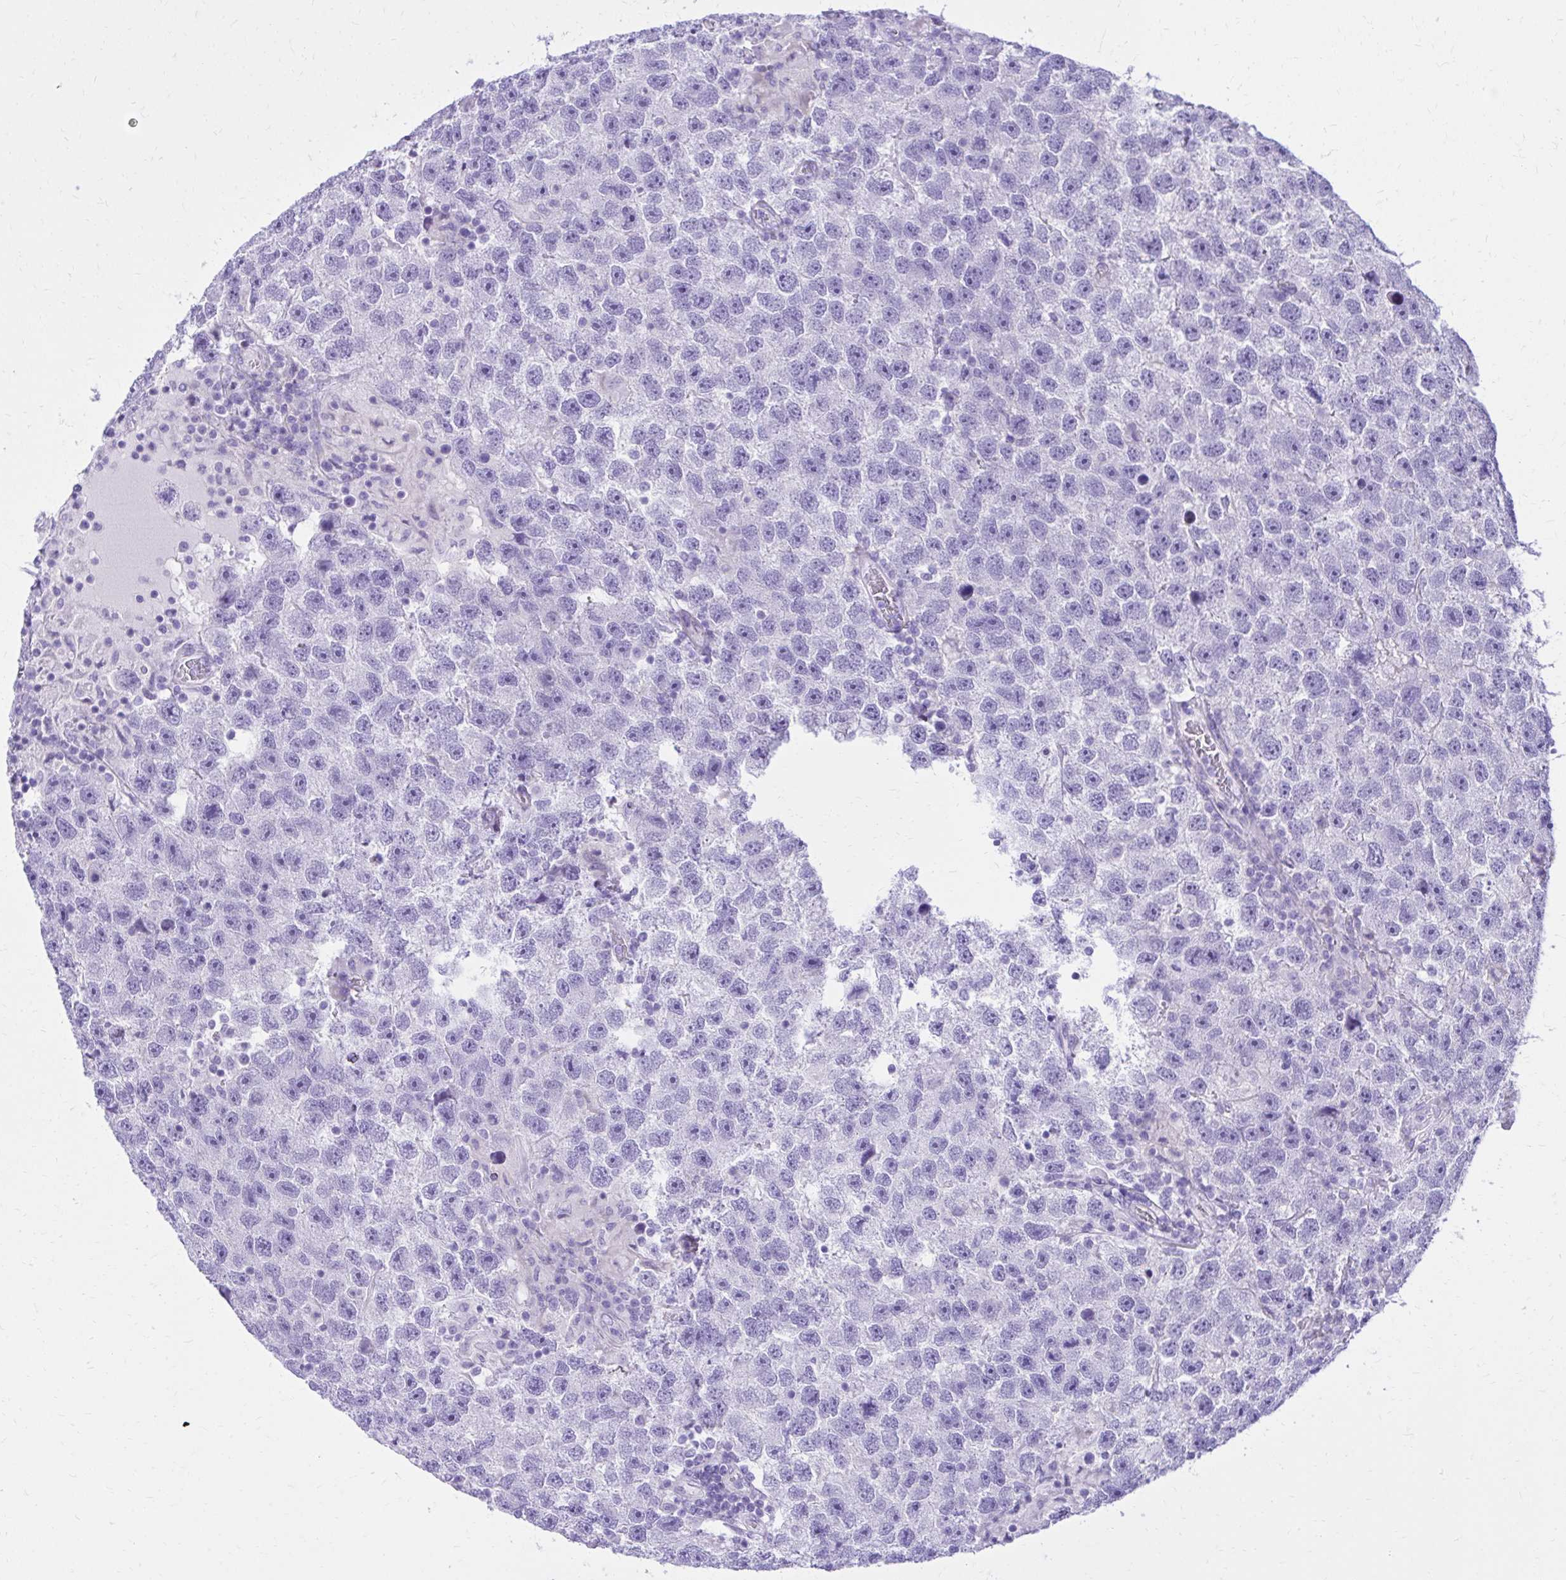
{"staining": {"intensity": "negative", "quantity": "none", "location": "none"}, "tissue": "testis cancer", "cell_type": "Tumor cells", "image_type": "cancer", "snomed": [{"axis": "morphology", "description": "Seminoma, NOS"}, {"axis": "topography", "description": "Testis"}], "caption": "Testis seminoma was stained to show a protein in brown. There is no significant expression in tumor cells.", "gene": "PELI3", "patient": {"sex": "male", "age": 26}}